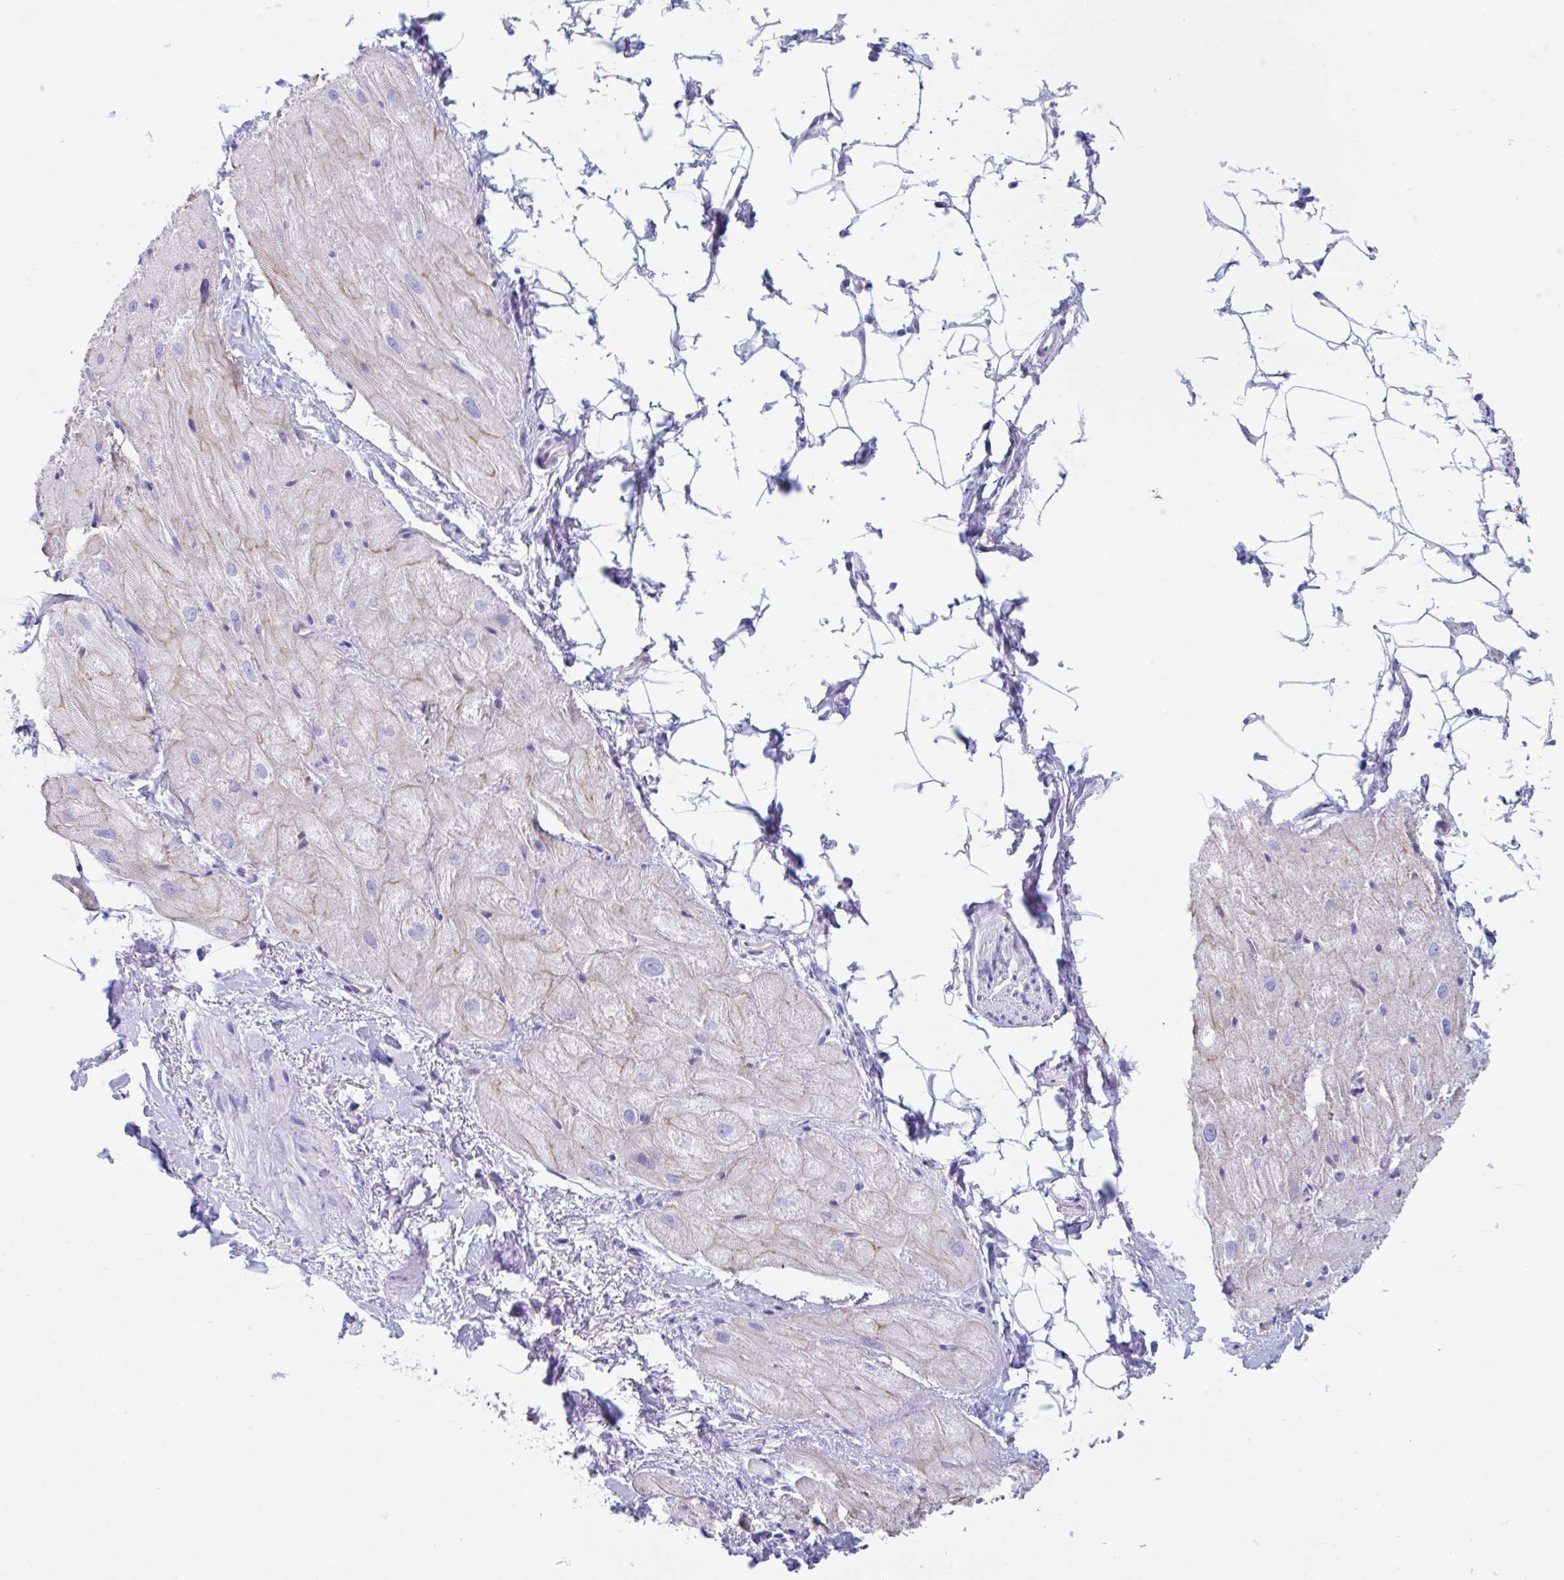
{"staining": {"intensity": "negative", "quantity": "none", "location": "none"}, "tissue": "heart muscle", "cell_type": "Cardiomyocytes", "image_type": "normal", "snomed": [{"axis": "morphology", "description": "Normal tissue, NOS"}, {"axis": "topography", "description": "Heart"}], "caption": "Unremarkable heart muscle was stained to show a protein in brown. There is no significant expression in cardiomyocytes.", "gene": "OR6N2", "patient": {"sex": "male", "age": 62}}